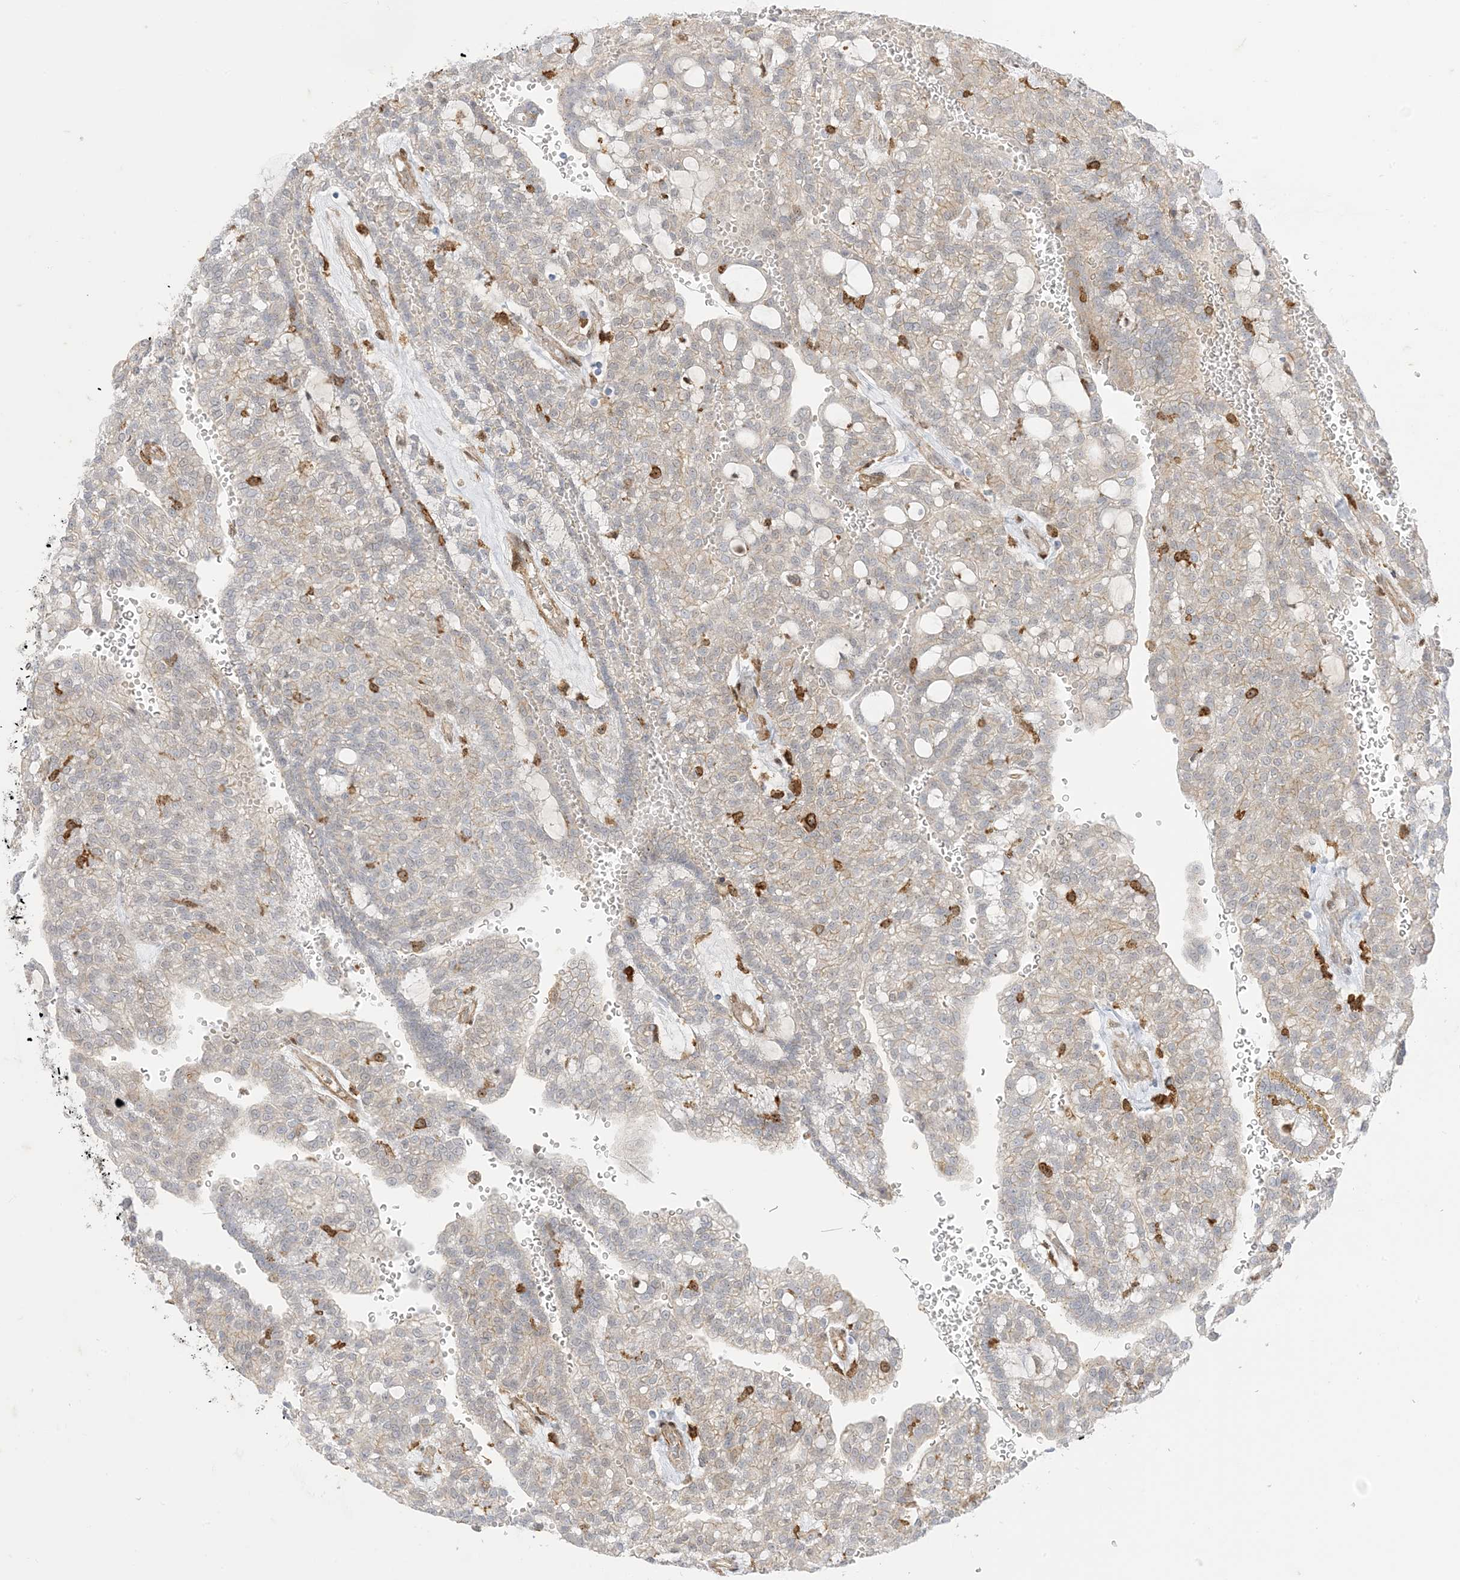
{"staining": {"intensity": "weak", "quantity": "25%-75%", "location": "cytoplasmic/membranous"}, "tissue": "renal cancer", "cell_type": "Tumor cells", "image_type": "cancer", "snomed": [{"axis": "morphology", "description": "Adenocarcinoma, NOS"}, {"axis": "topography", "description": "Kidney"}], "caption": "IHC histopathology image of neoplastic tissue: adenocarcinoma (renal) stained using immunohistochemistry (IHC) displays low levels of weak protein expression localized specifically in the cytoplasmic/membranous of tumor cells, appearing as a cytoplasmic/membranous brown color.", "gene": "GSN", "patient": {"sex": "male", "age": 63}}